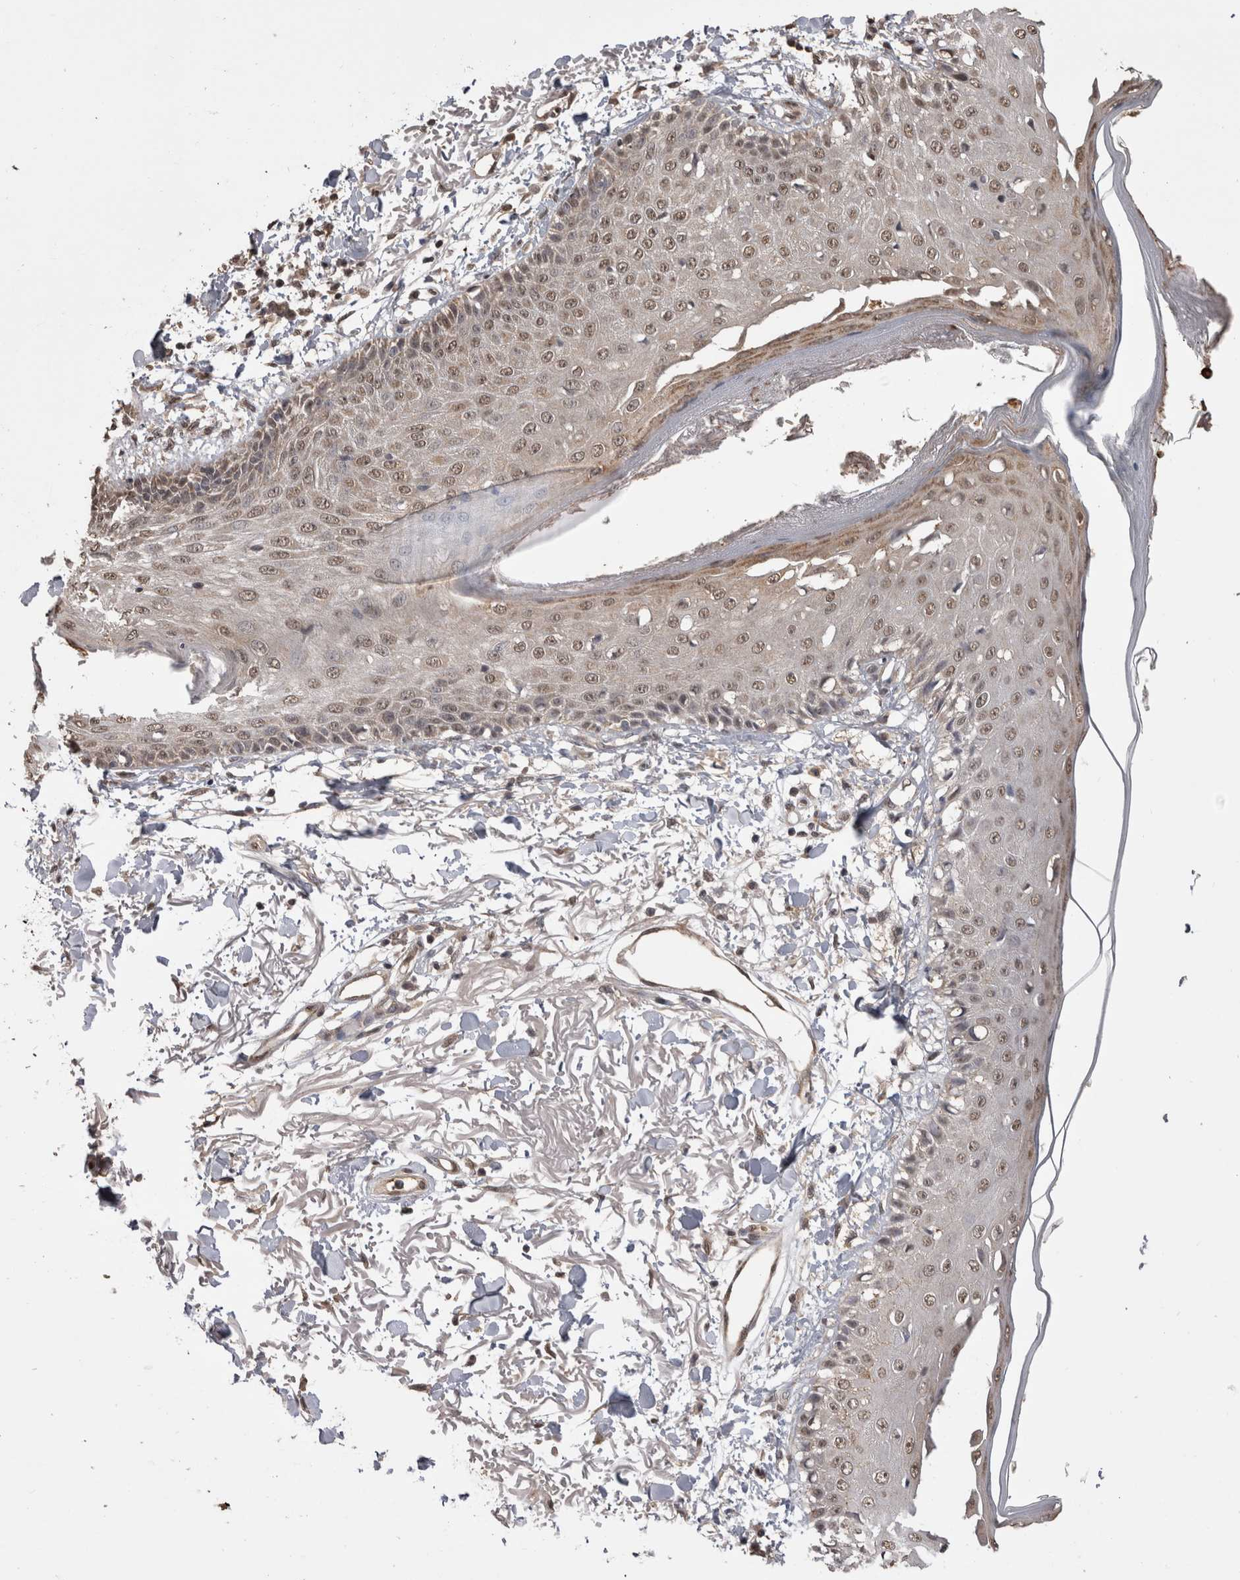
{"staining": {"intensity": "weak", "quantity": ">75%", "location": "cytoplasmic/membranous,nuclear"}, "tissue": "skin", "cell_type": "Fibroblasts", "image_type": "normal", "snomed": [{"axis": "morphology", "description": "Normal tissue, NOS"}, {"axis": "morphology", "description": "Squamous cell carcinoma, NOS"}, {"axis": "topography", "description": "Skin"}, {"axis": "topography", "description": "Peripheral nerve tissue"}], "caption": "Immunohistochemistry (IHC) of benign skin exhibits low levels of weak cytoplasmic/membranous,nuclear positivity in approximately >75% of fibroblasts.", "gene": "PAK4", "patient": {"sex": "male", "age": 83}}